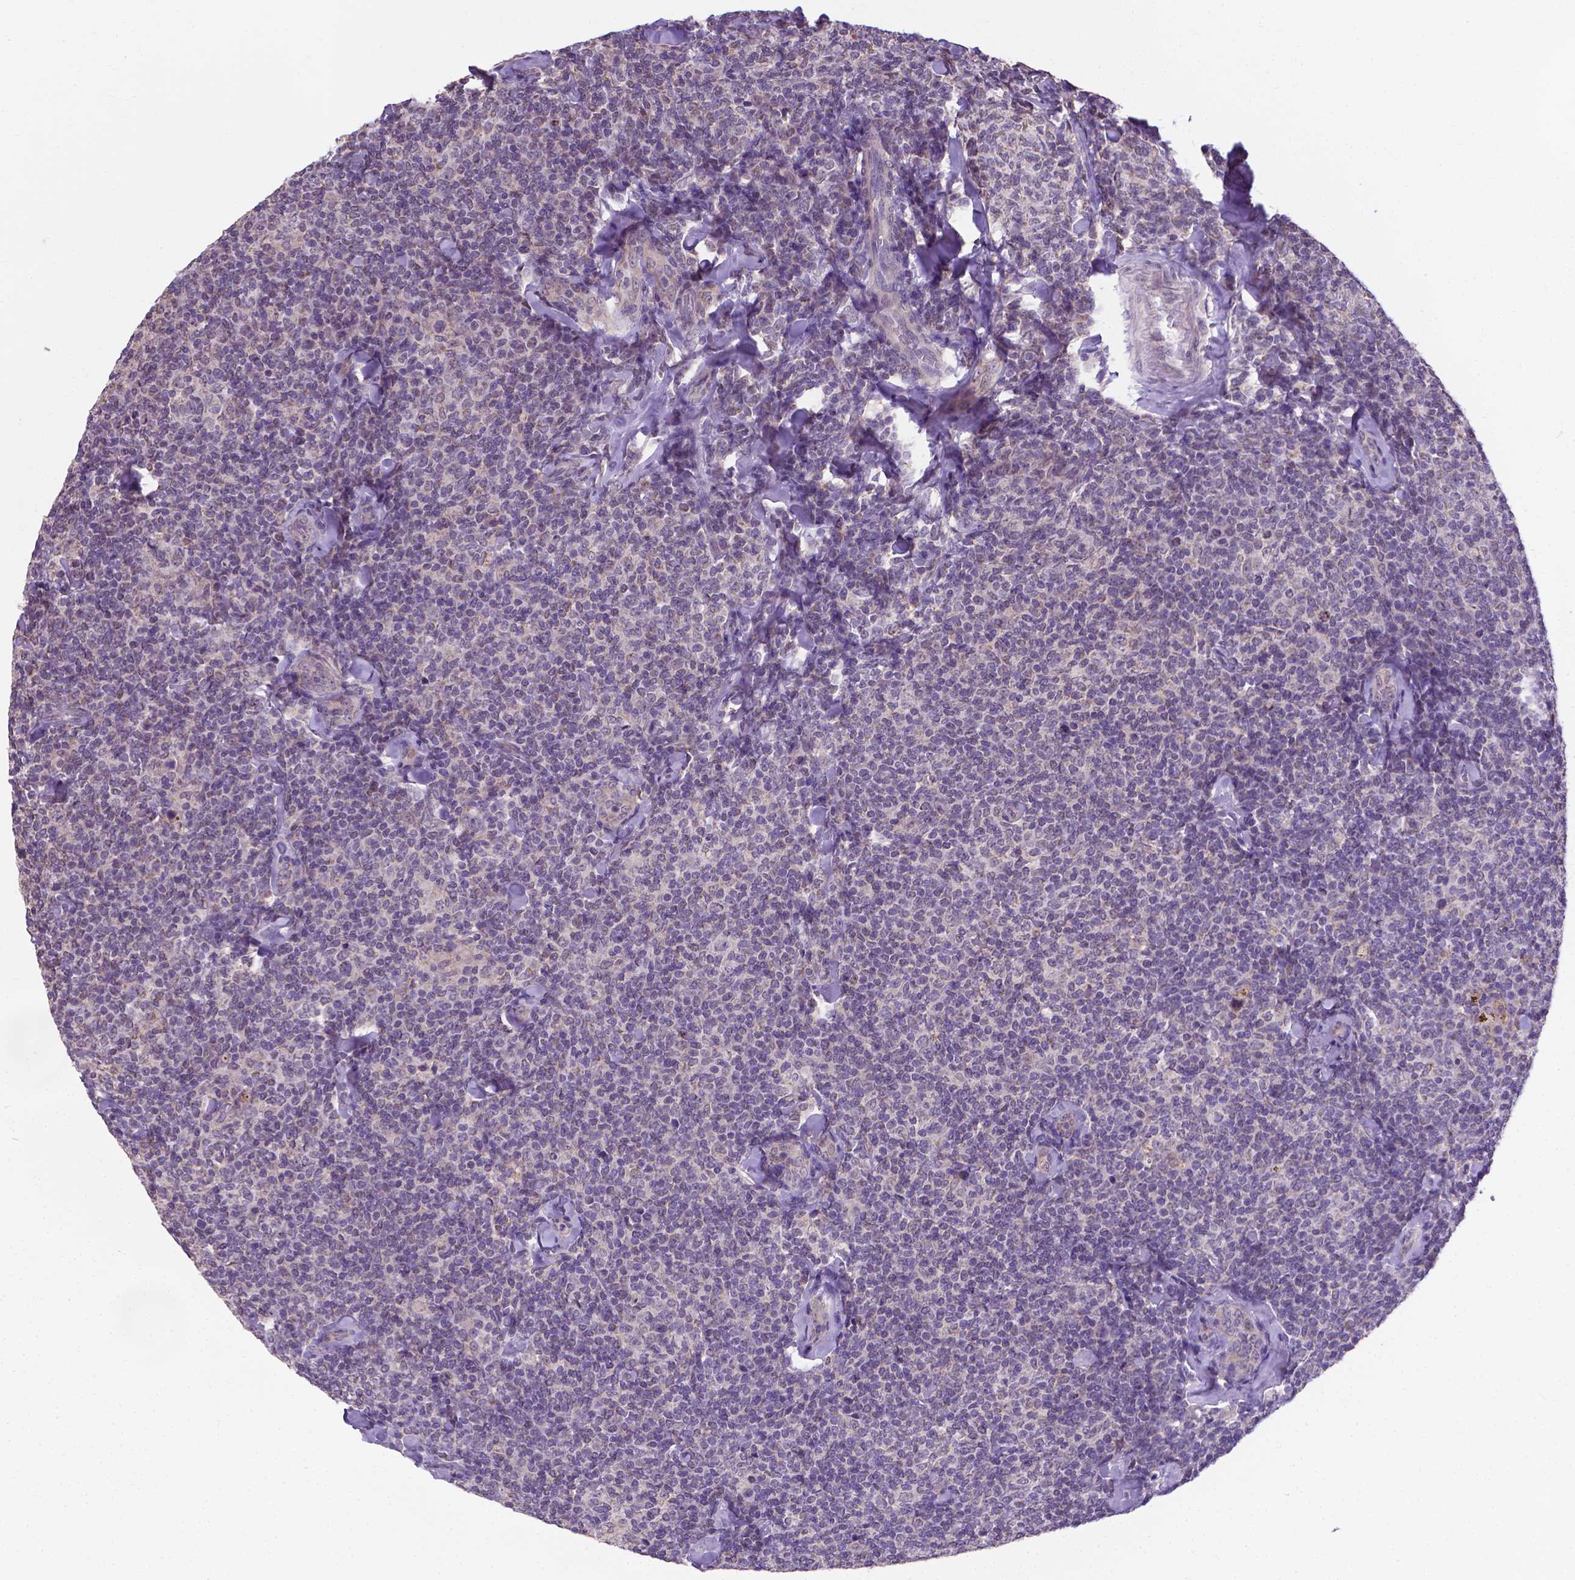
{"staining": {"intensity": "negative", "quantity": "none", "location": "none"}, "tissue": "lymphoma", "cell_type": "Tumor cells", "image_type": "cancer", "snomed": [{"axis": "morphology", "description": "Malignant lymphoma, non-Hodgkin's type, Low grade"}, {"axis": "topography", "description": "Lymph node"}], "caption": "Immunohistochemistry (IHC) of human lymphoma demonstrates no expression in tumor cells.", "gene": "GPR63", "patient": {"sex": "female", "age": 56}}